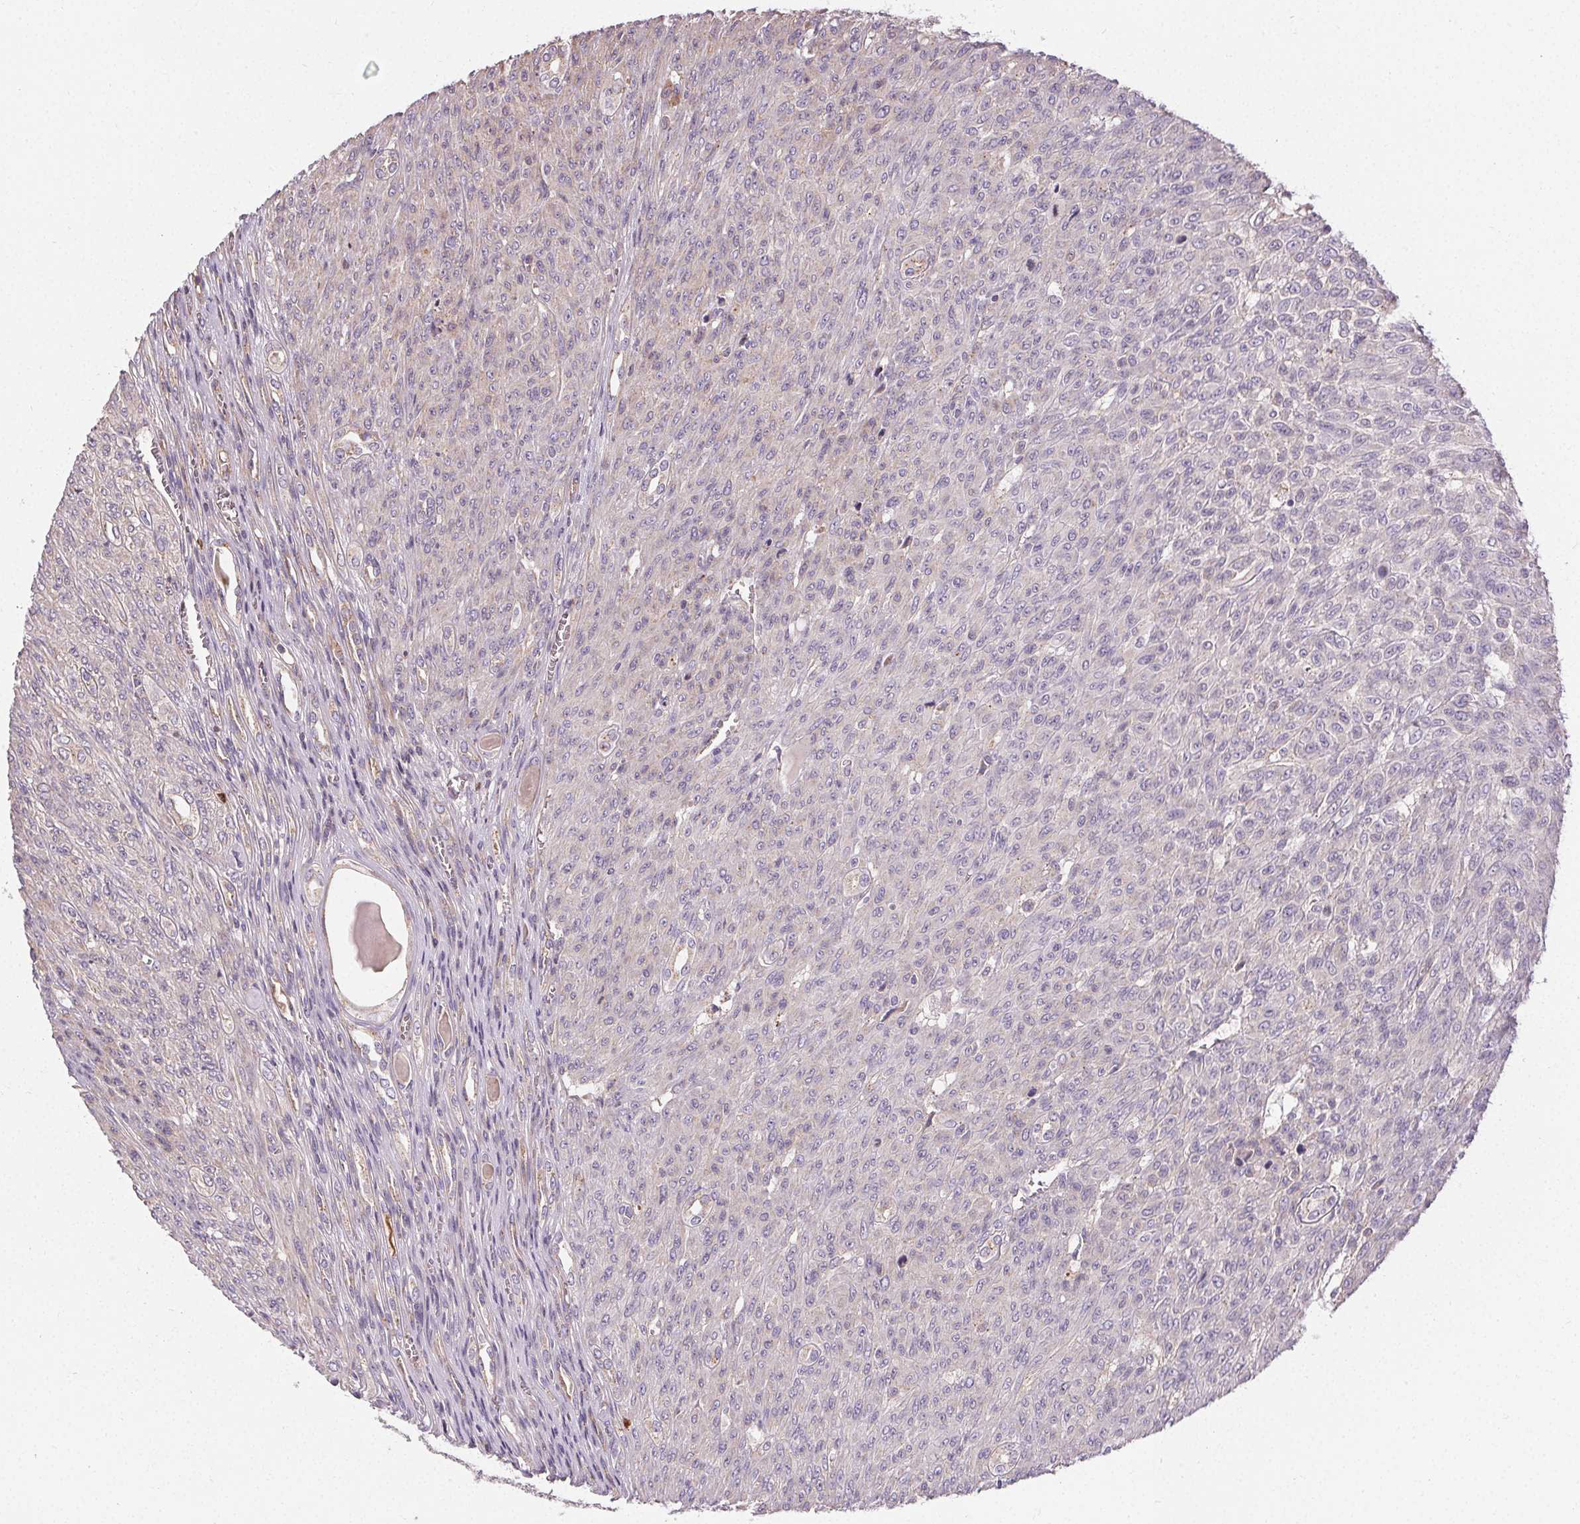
{"staining": {"intensity": "negative", "quantity": "none", "location": "none"}, "tissue": "renal cancer", "cell_type": "Tumor cells", "image_type": "cancer", "snomed": [{"axis": "morphology", "description": "Adenocarcinoma, NOS"}, {"axis": "topography", "description": "Kidney"}], "caption": "This is an IHC histopathology image of renal cancer (adenocarcinoma). There is no staining in tumor cells.", "gene": "APLP1", "patient": {"sex": "male", "age": 58}}